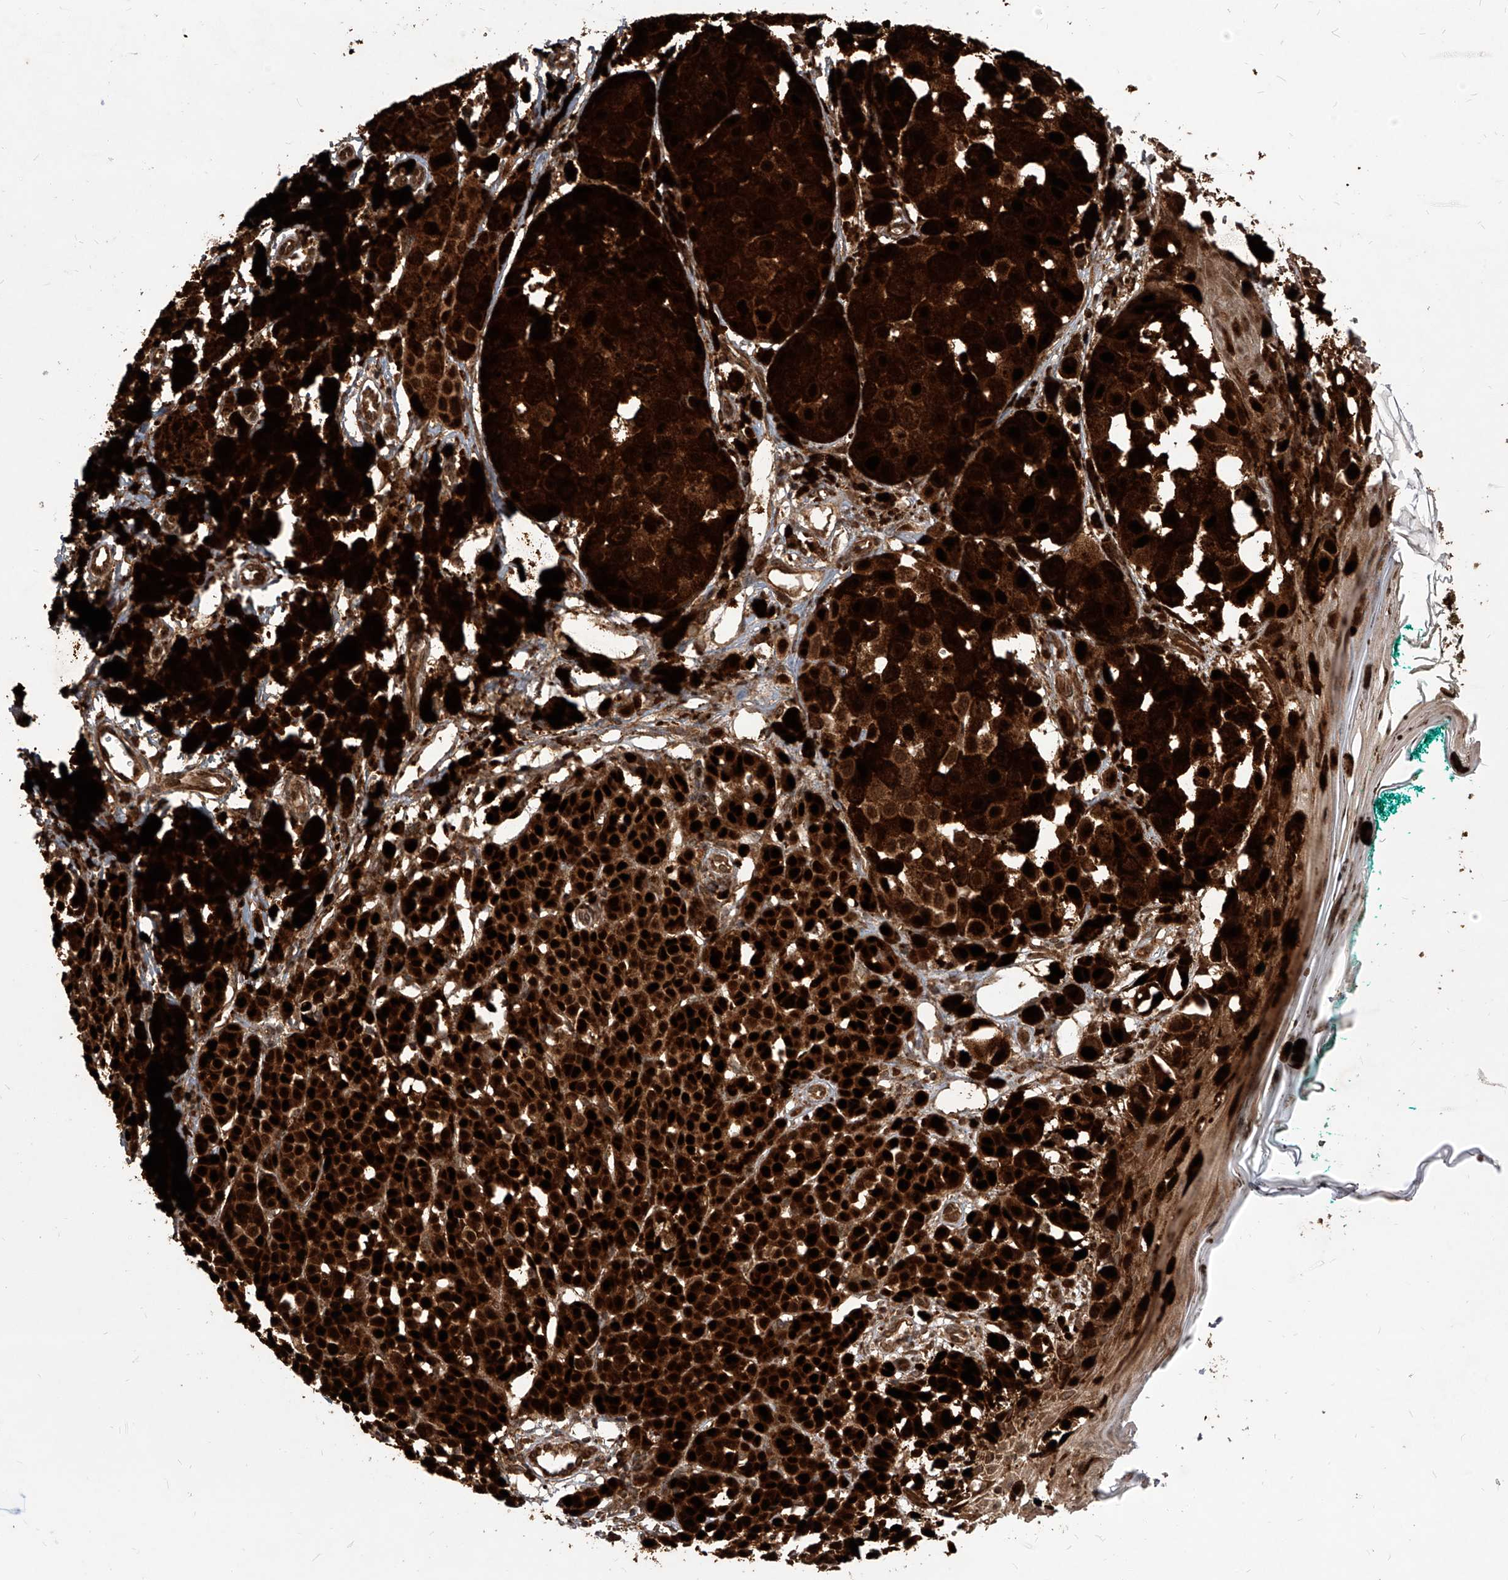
{"staining": {"intensity": "strong", "quantity": ">75%", "location": "cytoplasmic/membranous,nuclear"}, "tissue": "melanoma", "cell_type": "Tumor cells", "image_type": "cancer", "snomed": [{"axis": "morphology", "description": "Malignant melanoma, NOS"}, {"axis": "topography", "description": "Skin of leg"}], "caption": "IHC photomicrograph of neoplastic tissue: melanoma stained using IHC reveals high levels of strong protein expression localized specifically in the cytoplasmic/membranous and nuclear of tumor cells, appearing as a cytoplasmic/membranous and nuclear brown color.", "gene": "MAGED2", "patient": {"sex": "female", "age": 72}}